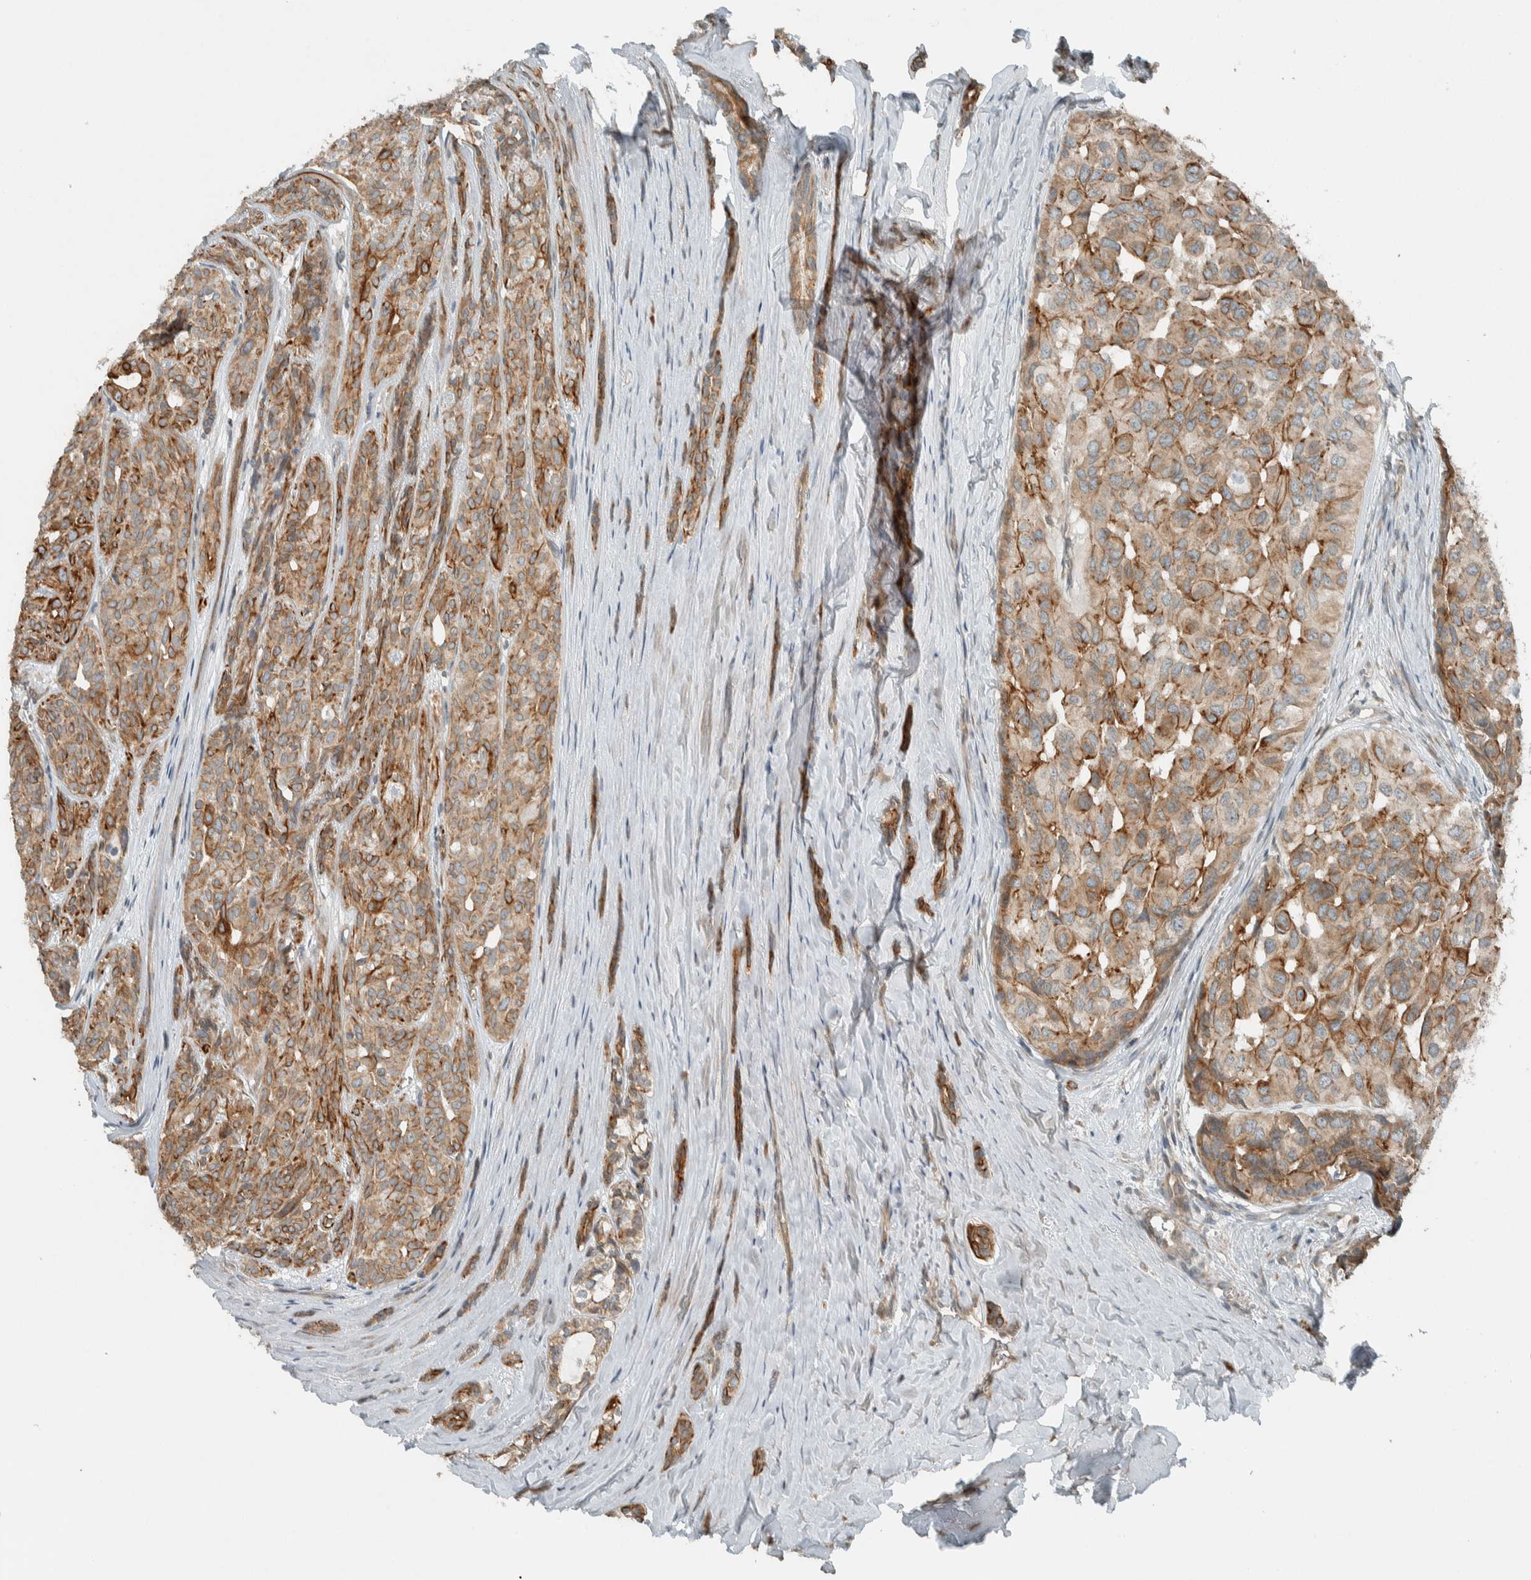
{"staining": {"intensity": "moderate", "quantity": ">75%", "location": "cytoplasmic/membranous"}, "tissue": "head and neck cancer", "cell_type": "Tumor cells", "image_type": "cancer", "snomed": [{"axis": "morphology", "description": "Adenocarcinoma, NOS"}, {"axis": "topography", "description": "Salivary gland, NOS"}, {"axis": "topography", "description": "Head-Neck"}], "caption": "Immunohistochemistry image of head and neck cancer stained for a protein (brown), which reveals medium levels of moderate cytoplasmic/membranous expression in about >75% of tumor cells.", "gene": "SEL1L", "patient": {"sex": "female", "age": 76}}